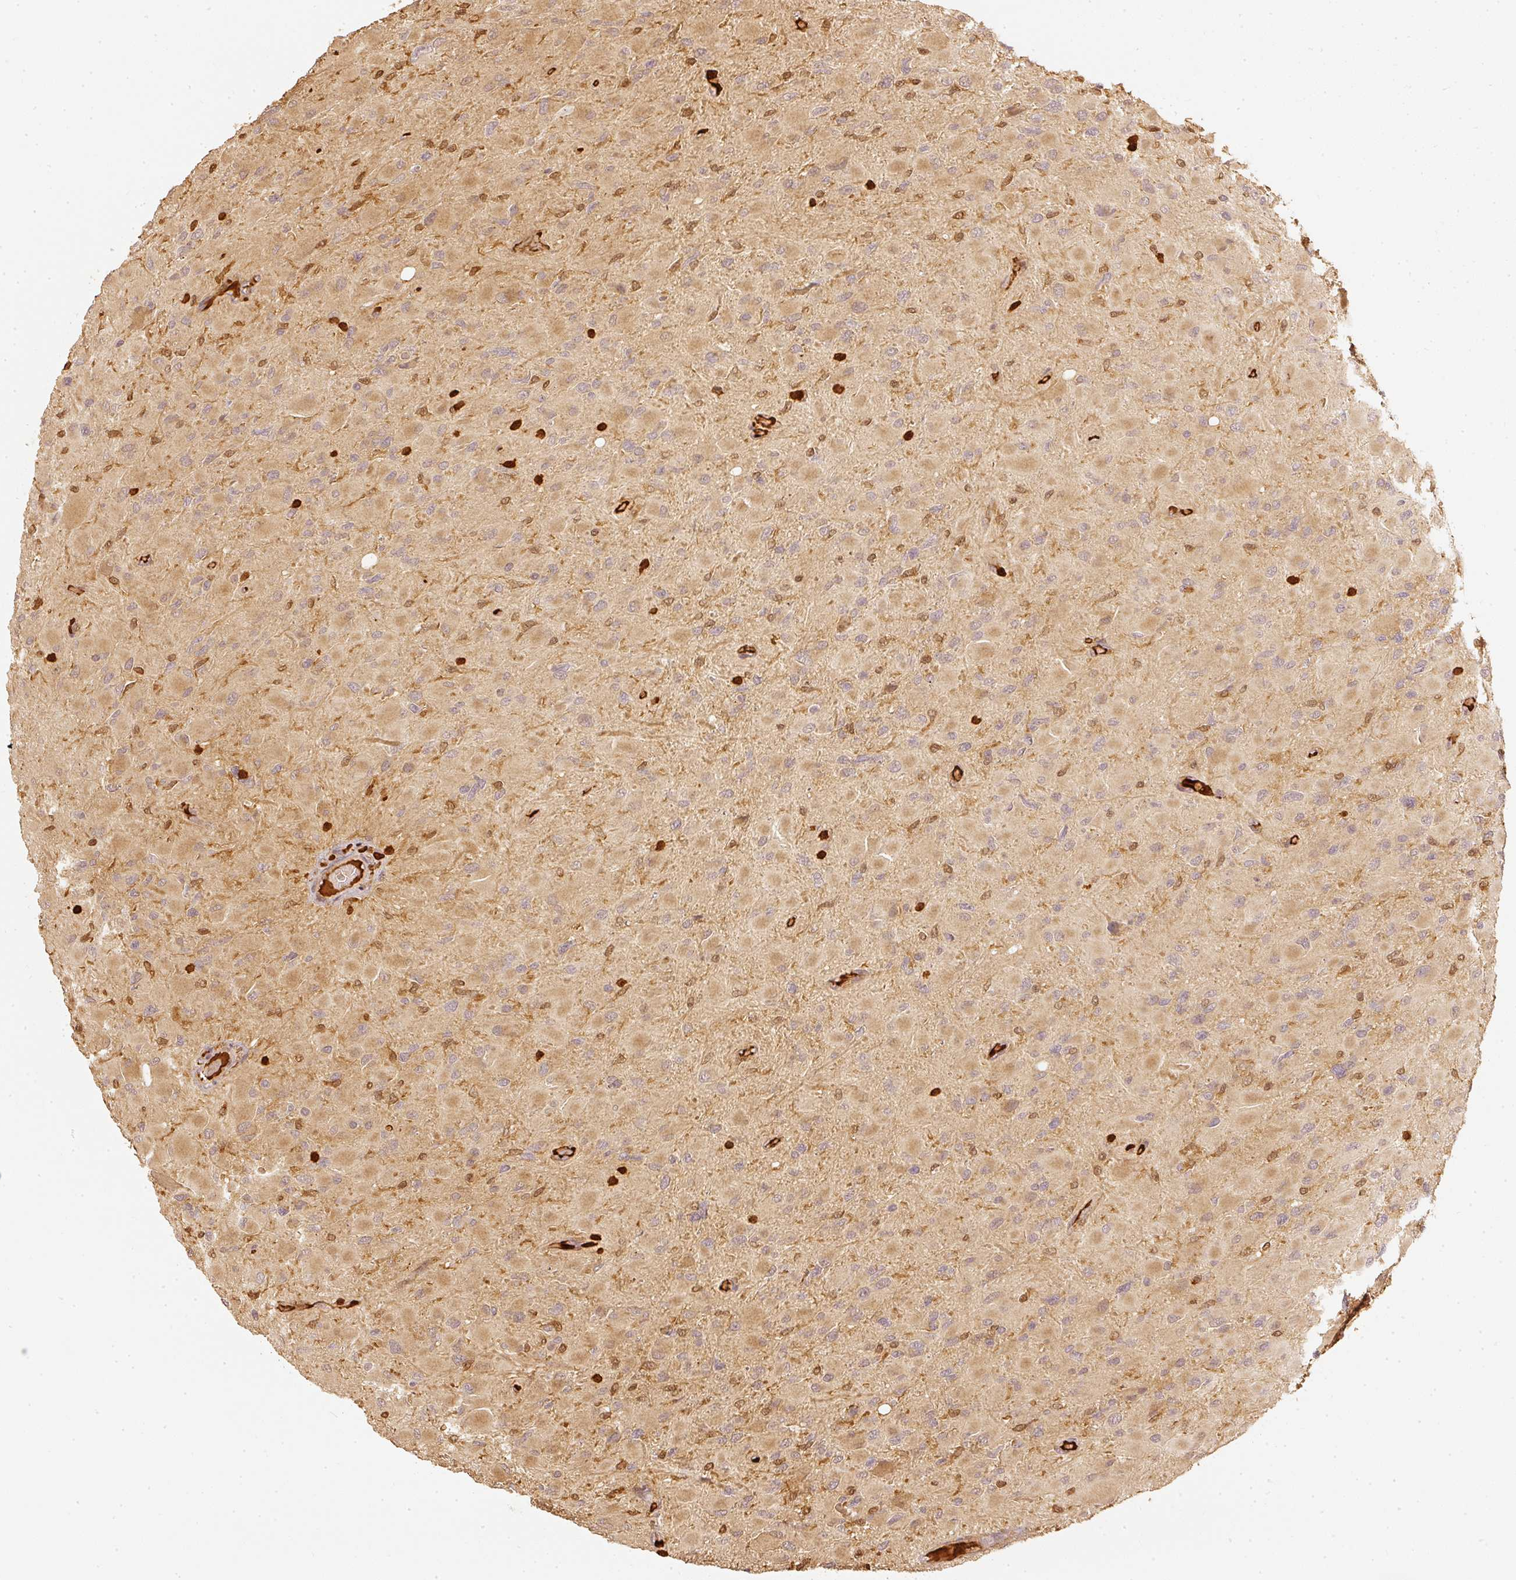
{"staining": {"intensity": "moderate", "quantity": "<25%", "location": "cytoplasmic/membranous"}, "tissue": "glioma", "cell_type": "Tumor cells", "image_type": "cancer", "snomed": [{"axis": "morphology", "description": "Glioma, malignant, High grade"}, {"axis": "topography", "description": "Cerebral cortex"}], "caption": "IHC histopathology image of neoplastic tissue: human malignant glioma (high-grade) stained using immunohistochemistry (IHC) displays low levels of moderate protein expression localized specifically in the cytoplasmic/membranous of tumor cells, appearing as a cytoplasmic/membranous brown color.", "gene": "PFN1", "patient": {"sex": "female", "age": 36}}